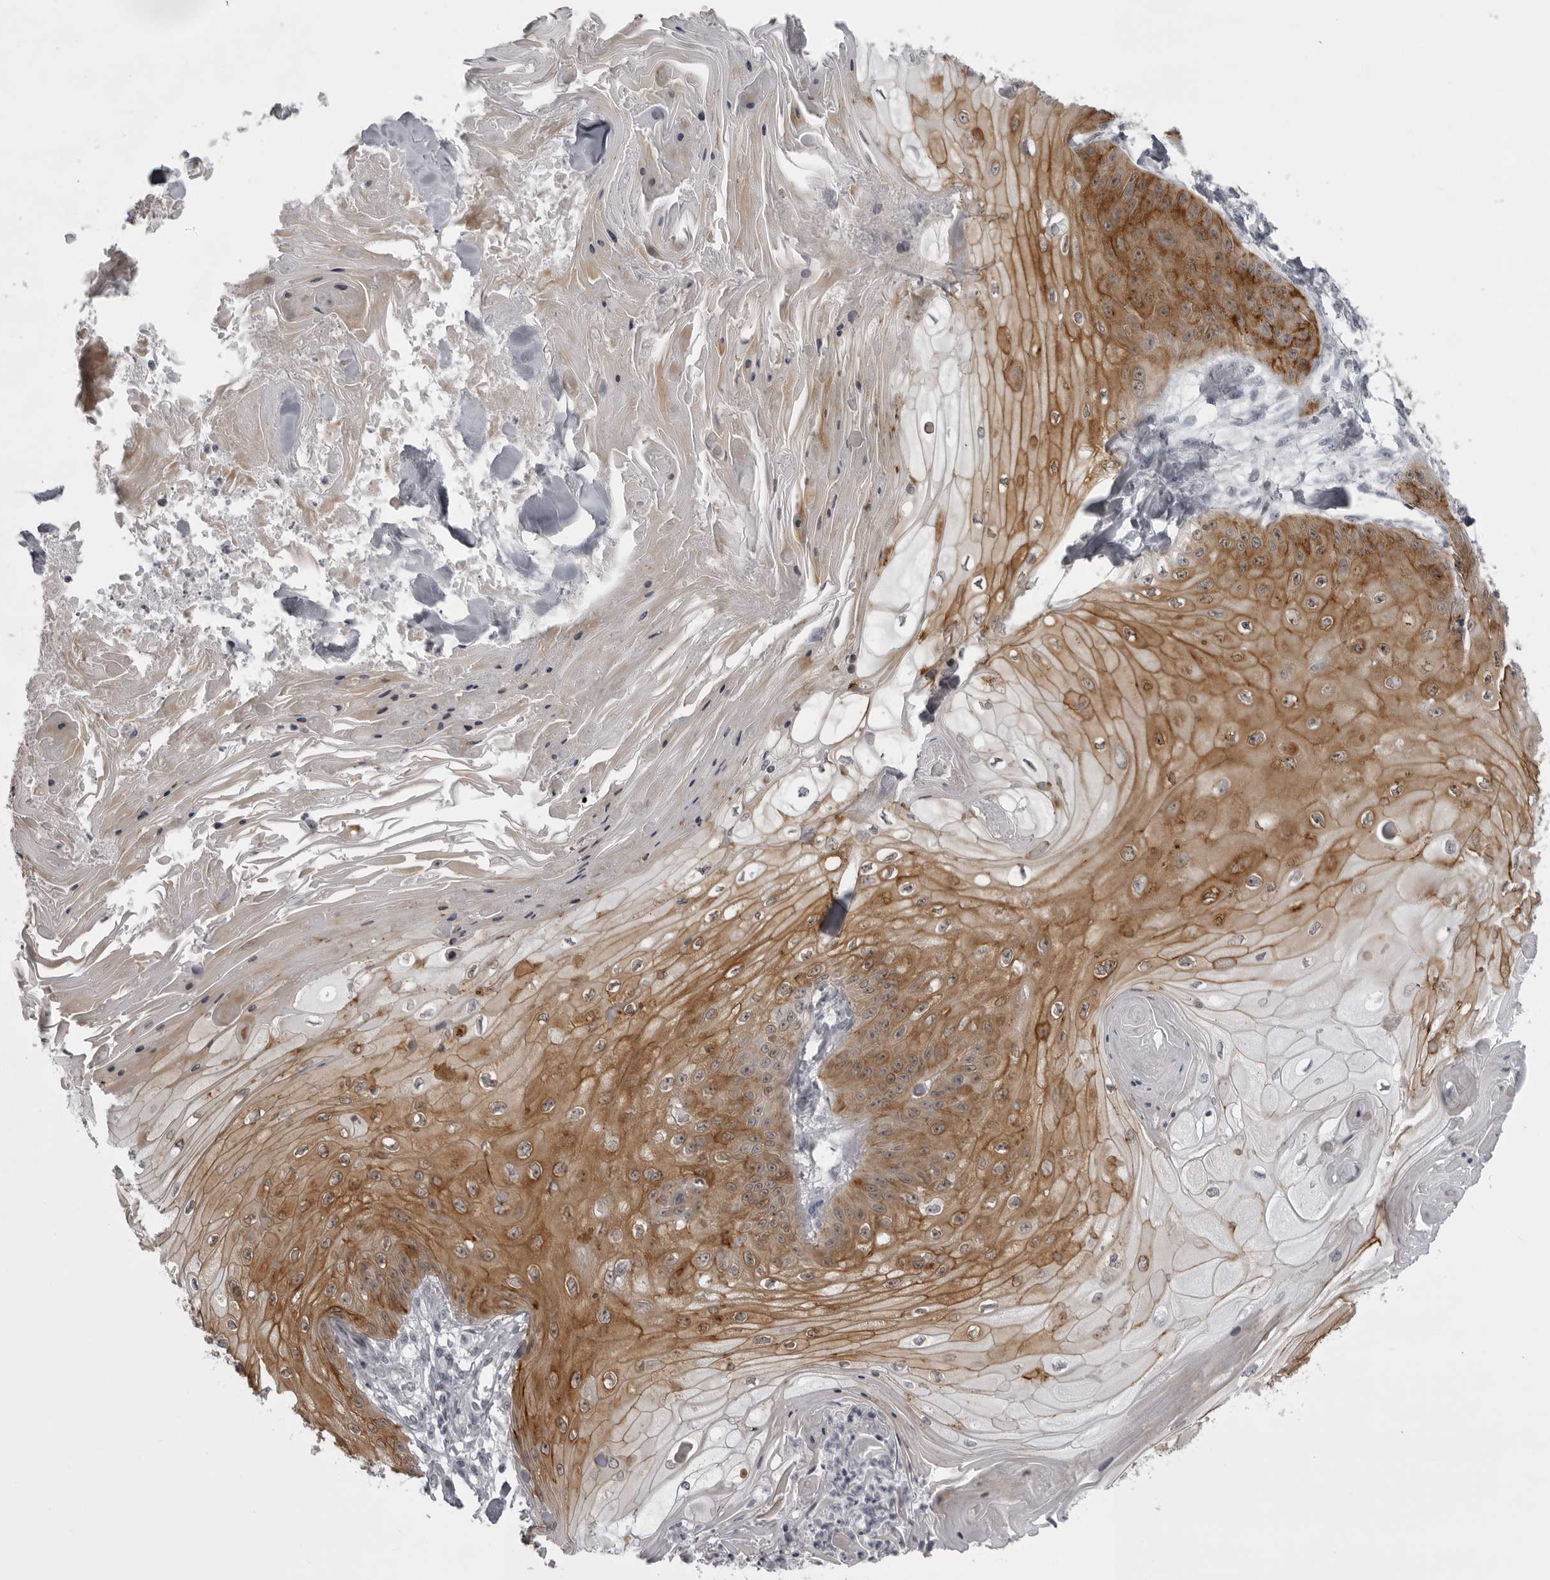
{"staining": {"intensity": "moderate", "quantity": ">75%", "location": "cytoplasmic/membranous"}, "tissue": "skin cancer", "cell_type": "Tumor cells", "image_type": "cancer", "snomed": [{"axis": "morphology", "description": "Squamous cell carcinoma, NOS"}, {"axis": "topography", "description": "Skin"}], "caption": "Tumor cells exhibit medium levels of moderate cytoplasmic/membranous expression in about >75% of cells in skin squamous cell carcinoma.", "gene": "NUDT18", "patient": {"sex": "male", "age": 74}}